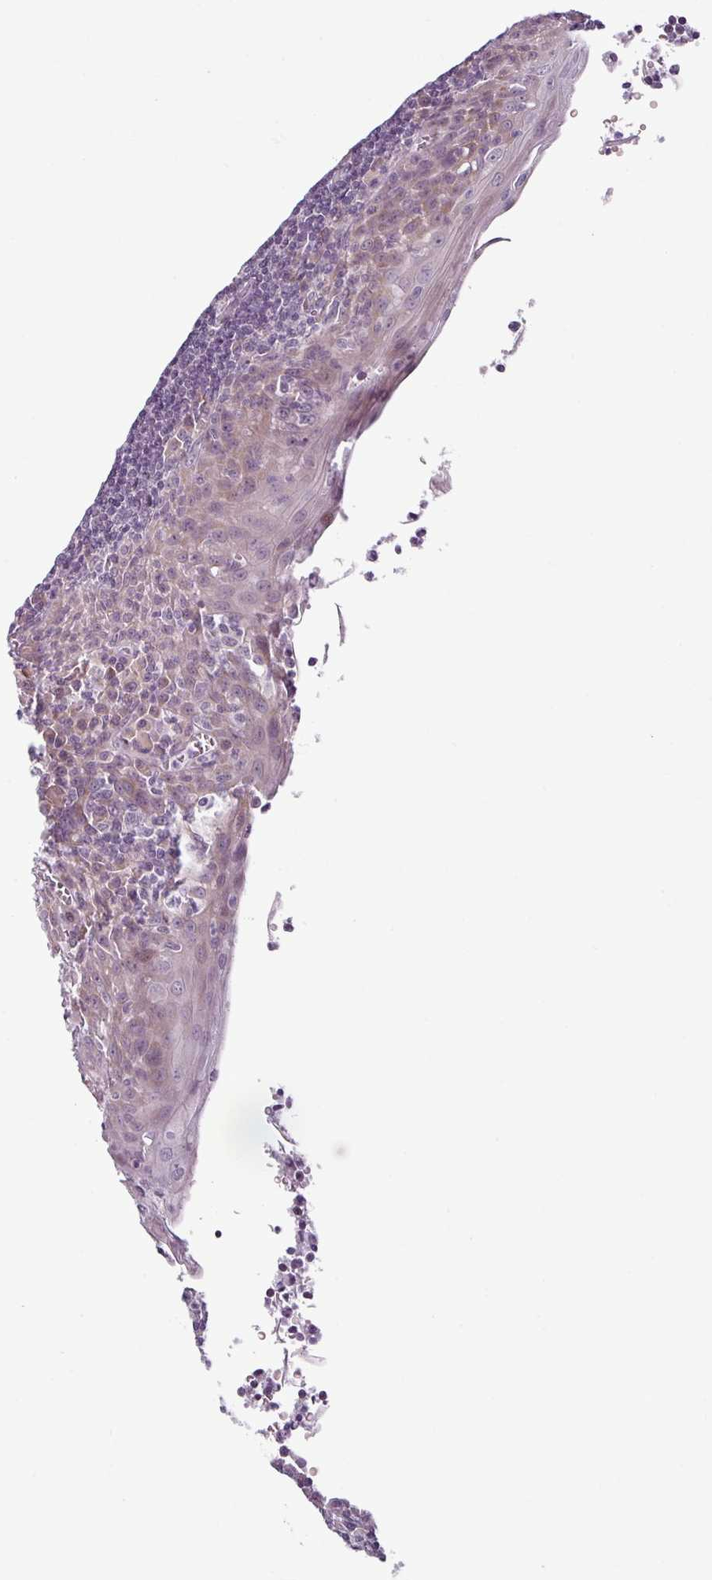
{"staining": {"intensity": "negative", "quantity": "none", "location": "none"}, "tissue": "tonsil", "cell_type": "Germinal center cells", "image_type": "normal", "snomed": [{"axis": "morphology", "description": "Normal tissue, NOS"}, {"axis": "topography", "description": "Tonsil"}], "caption": "The image reveals no staining of germinal center cells in normal tonsil. (DAB immunohistochemistry (IHC), high magnification).", "gene": "OR52D1", "patient": {"sex": "male", "age": 27}}